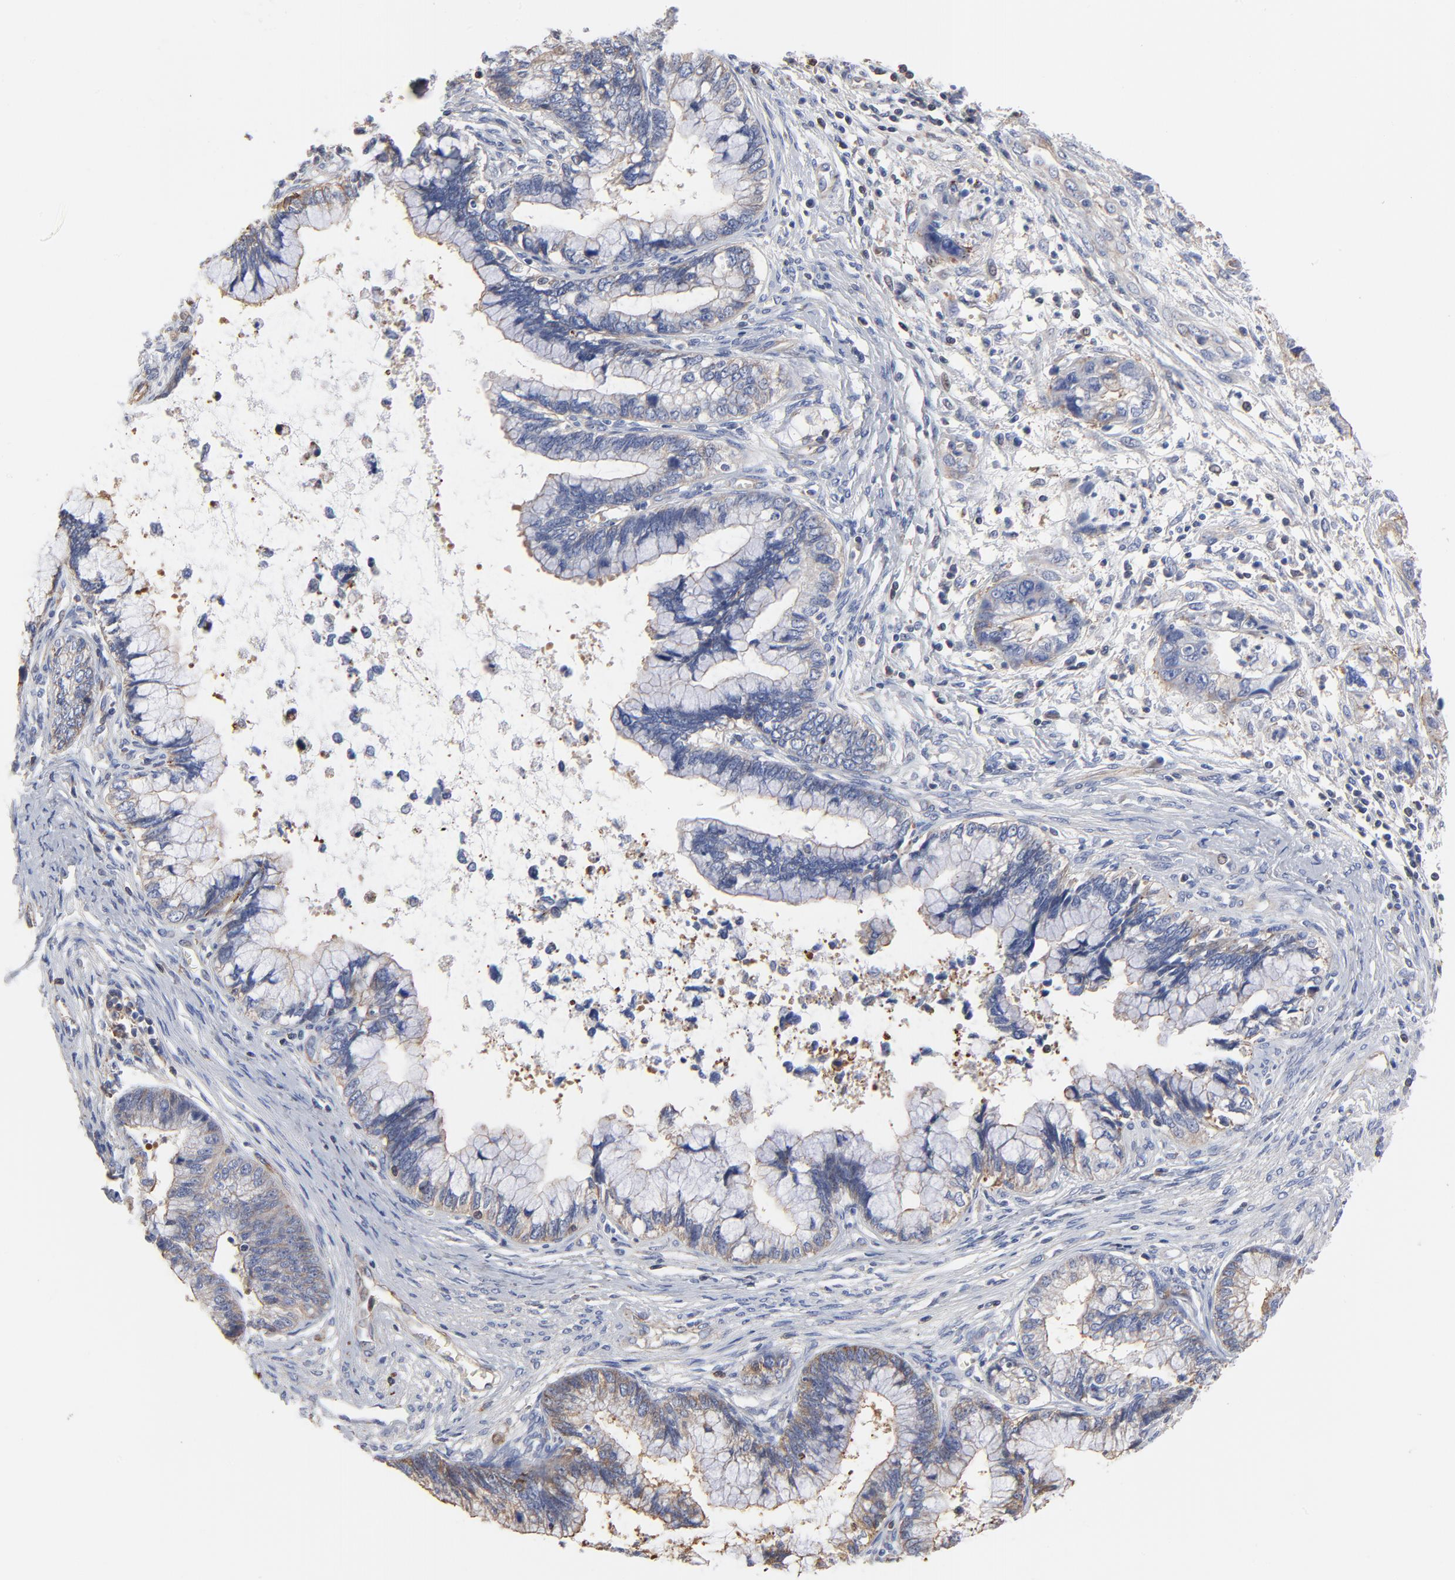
{"staining": {"intensity": "weak", "quantity": "<25%", "location": "cytoplasmic/membranous"}, "tissue": "cervical cancer", "cell_type": "Tumor cells", "image_type": "cancer", "snomed": [{"axis": "morphology", "description": "Adenocarcinoma, NOS"}, {"axis": "topography", "description": "Cervix"}], "caption": "Immunohistochemistry of adenocarcinoma (cervical) exhibits no staining in tumor cells.", "gene": "ACTA2", "patient": {"sex": "female", "age": 44}}